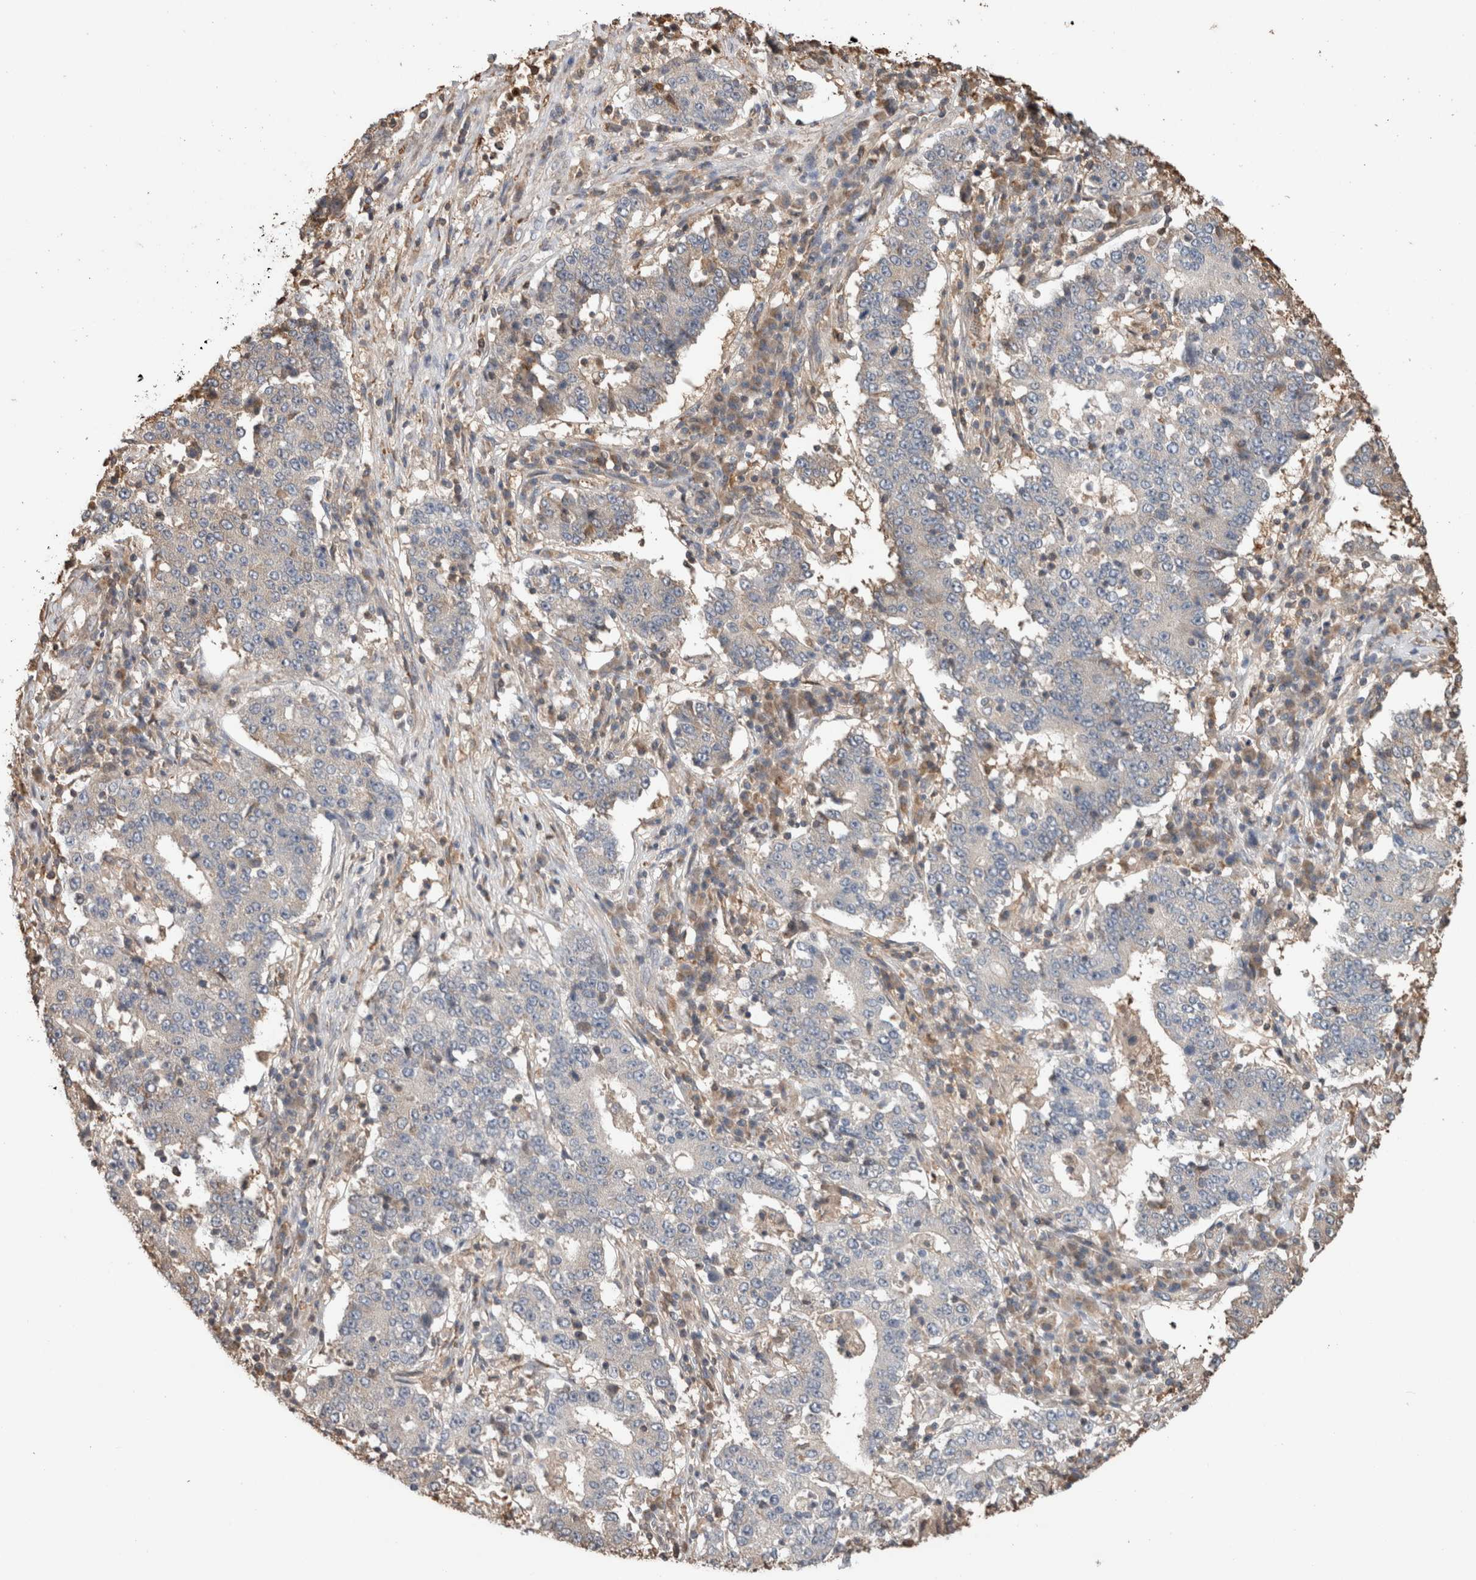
{"staining": {"intensity": "negative", "quantity": "none", "location": "none"}, "tissue": "stomach cancer", "cell_type": "Tumor cells", "image_type": "cancer", "snomed": [{"axis": "morphology", "description": "Adenocarcinoma, NOS"}, {"axis": "topography", "description": "Stomach"}], "caption": "Tumor cells are negative for protein expression in human adenocarcinoma (stomach). The staining was performed using DAB (3,3'-diaminobenzidine) to visualize the protein expression in brown, while the nuclei were stained in blue with hematoxylin (Magnification: 20x).", "gene": "TRIM5", "patient": {"sex": "male", "age": 59}}